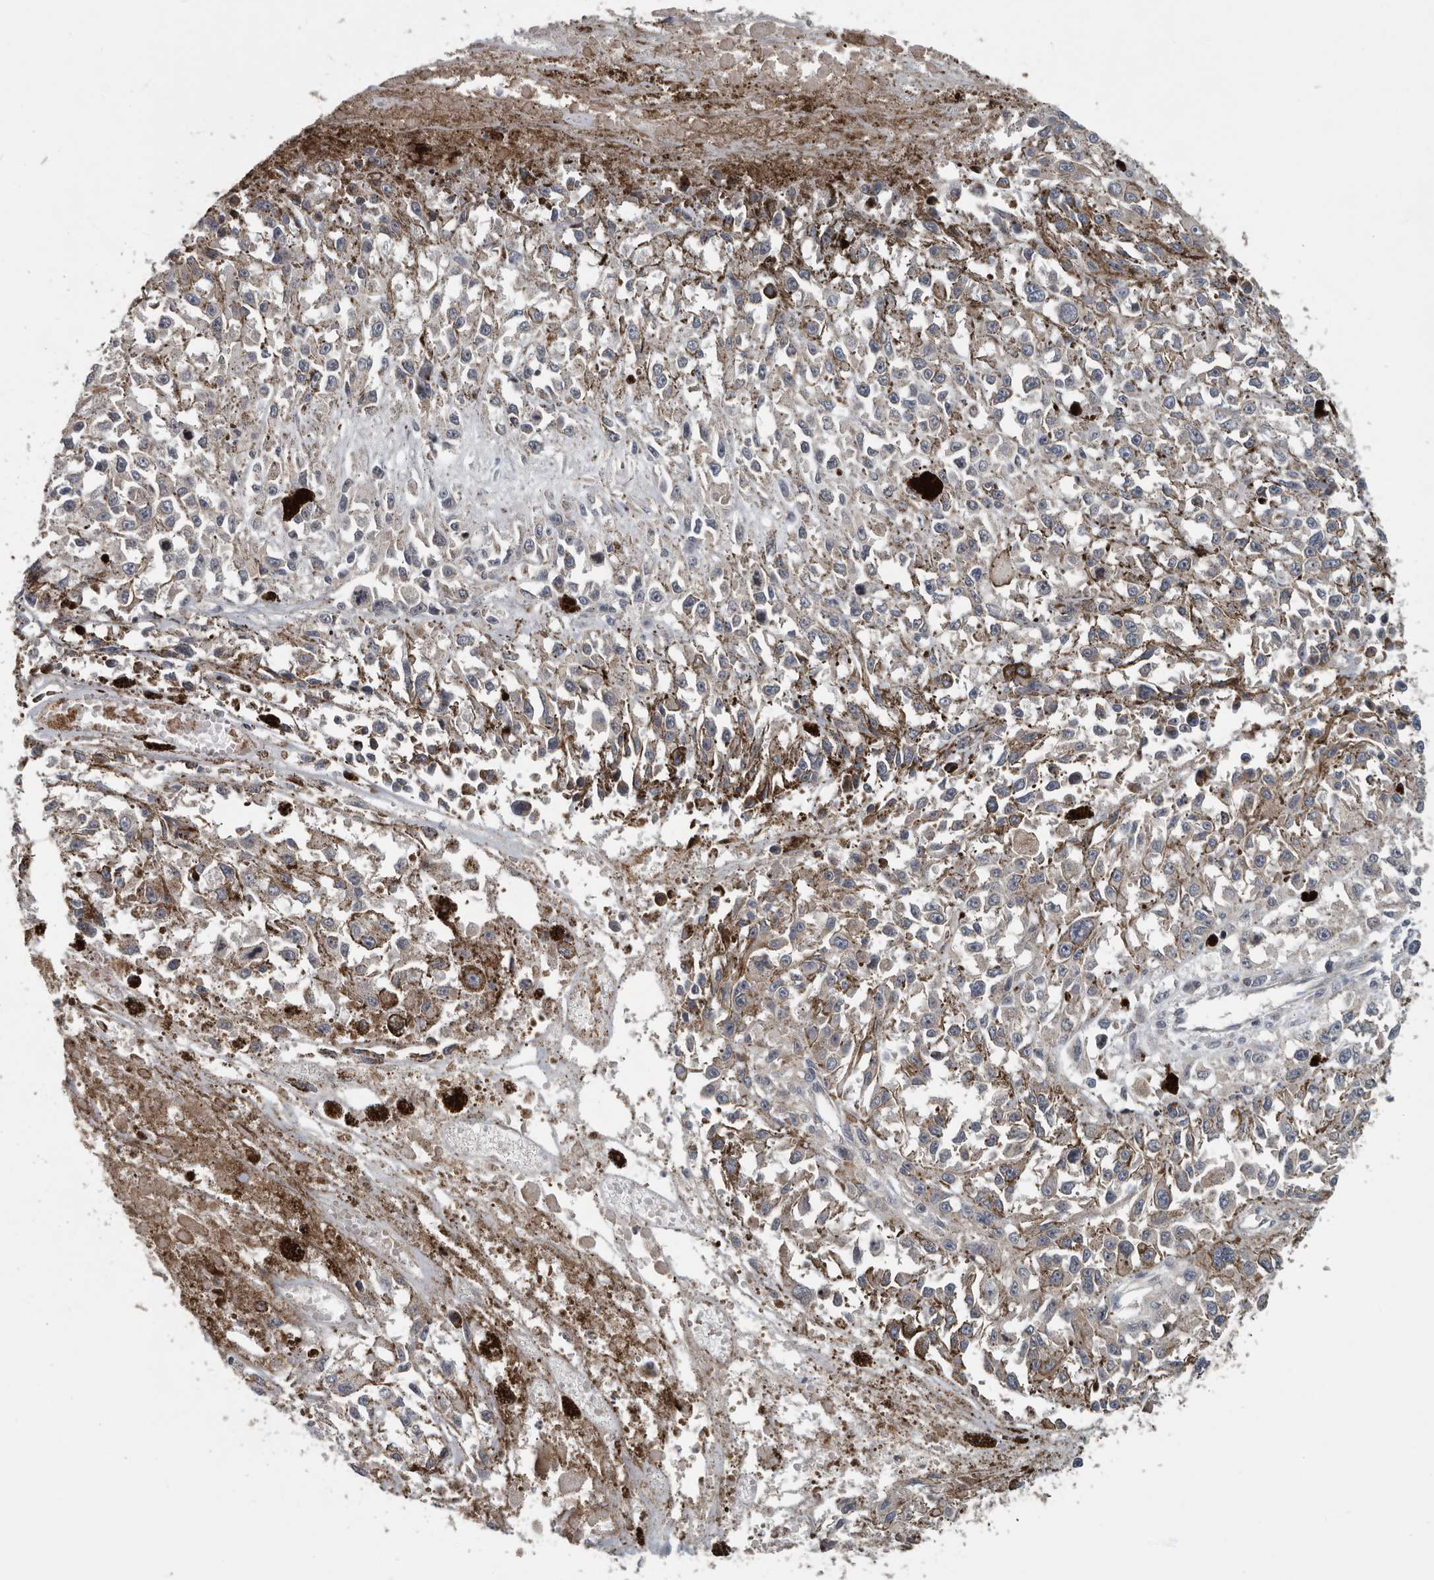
{"staining": {"intensity": "negative", "quantity": "none", "location": "none"}, "tissue": "melanoma", "cell_type": "Tumor cells", "image_type": "cancer", "snomed": [{"axis": "morphology", "description": "Malignant melanoma, Metastatic site"}, {"axis": "topography", "description": "Lymph node"}], "caption": "This is an immunohistochemistry (IHC) photomicrograph of human malignant melanoma (metastatic site). There is no staining in tumor cells.", "gene": "TMEM199", "patient": {"sex": "male", "age": 59}}